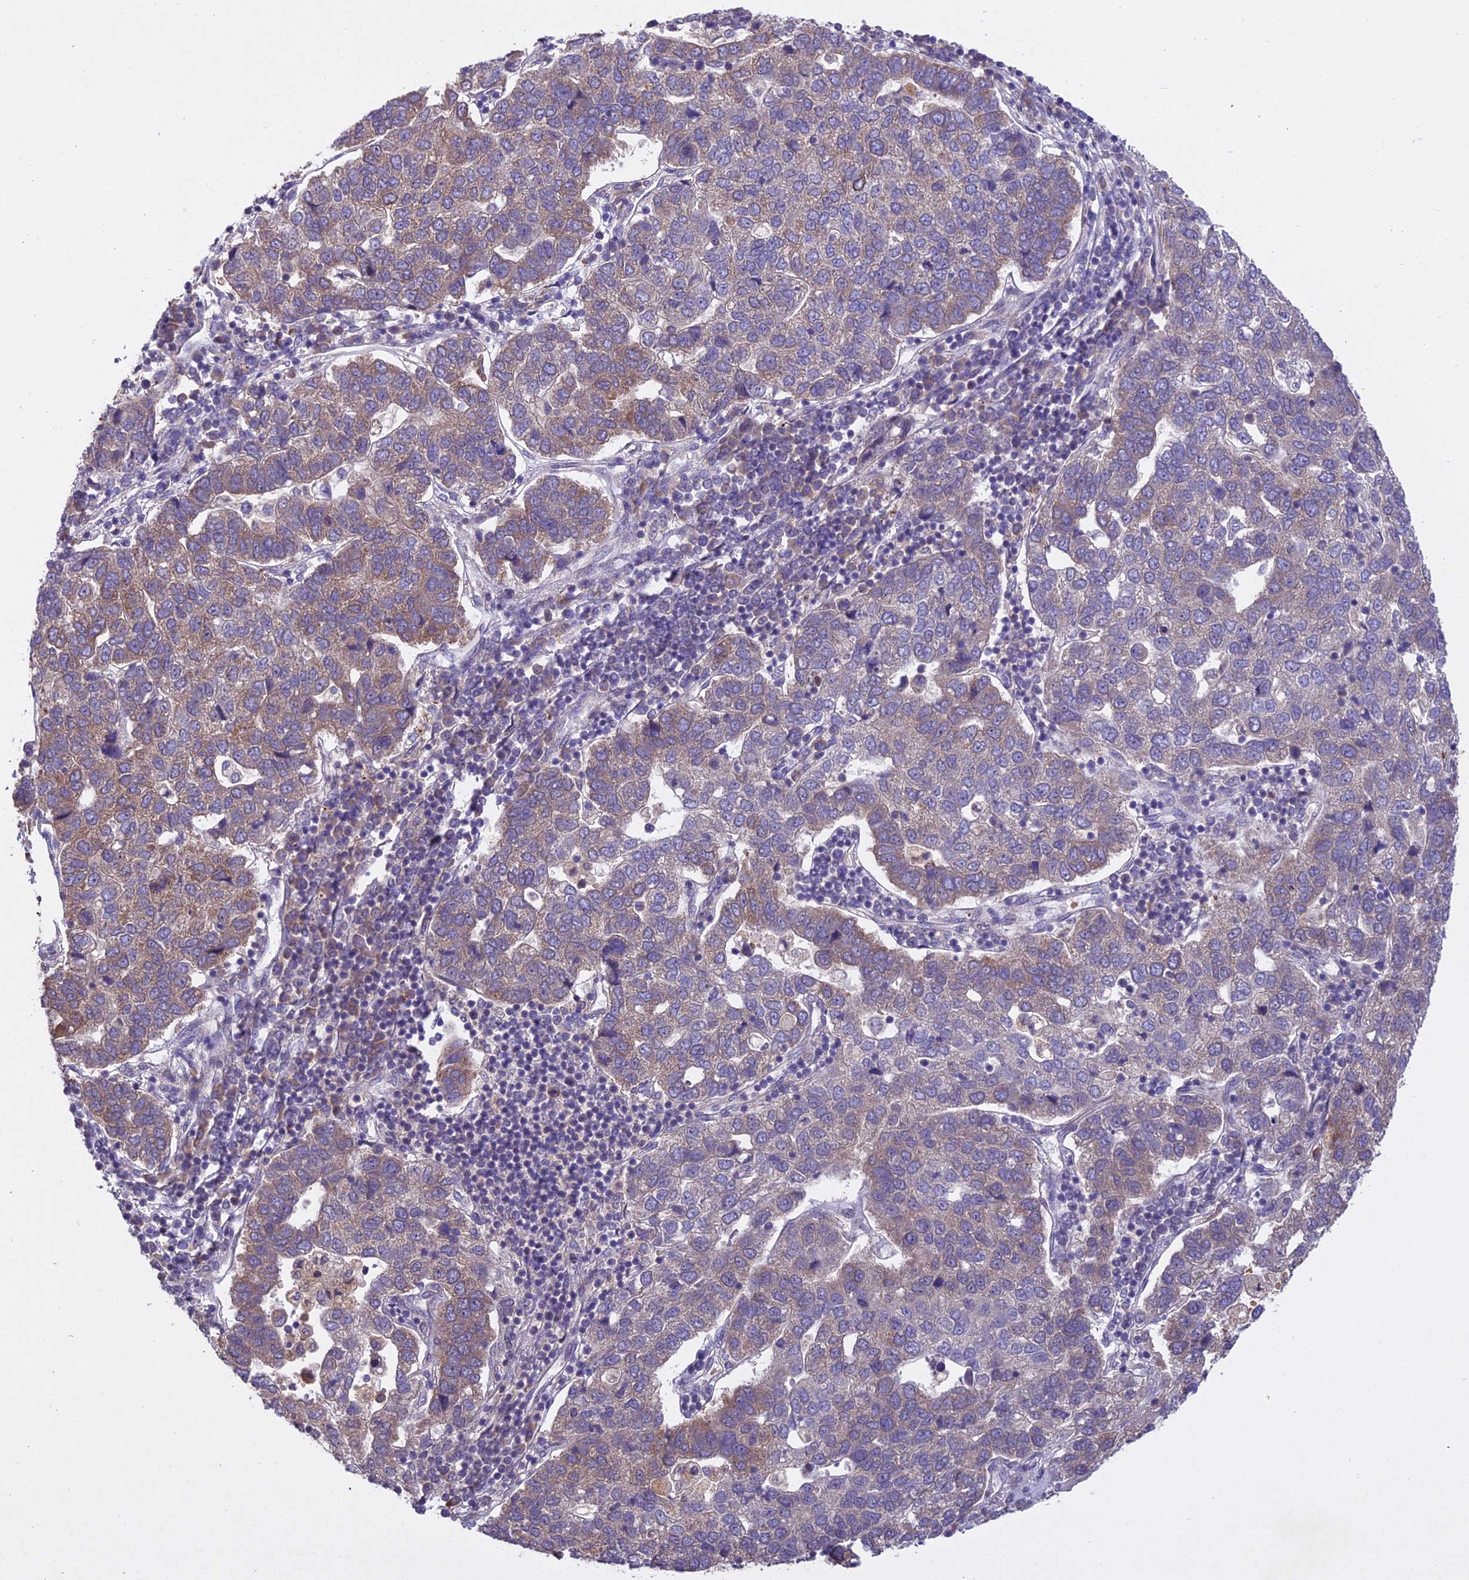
{"staining": {"intensity": "moderate", "quantity": "25%-75%", "location": "cytoplasmic/membranous"}, "tissue": "pancreatic cancer", "cell_type": "Tumor cells", "image_type": "cancer", "snomed": [{"axis": "morphology", "description": "Adenocarcinoma, NOS"}, {"axis": "topography", "description": "Pancreas"}], "caption": "High-power microscopy captured an immunohistochemistry (IHC) histopathology image of pancreatic cancer (adenocarcinoma), revealing moderate cytoplasmic/membranous staining in approximately 25%-75% of tumor cells.", "gene": "CENPL", "patient": {"sex": "female", "age": 61}}